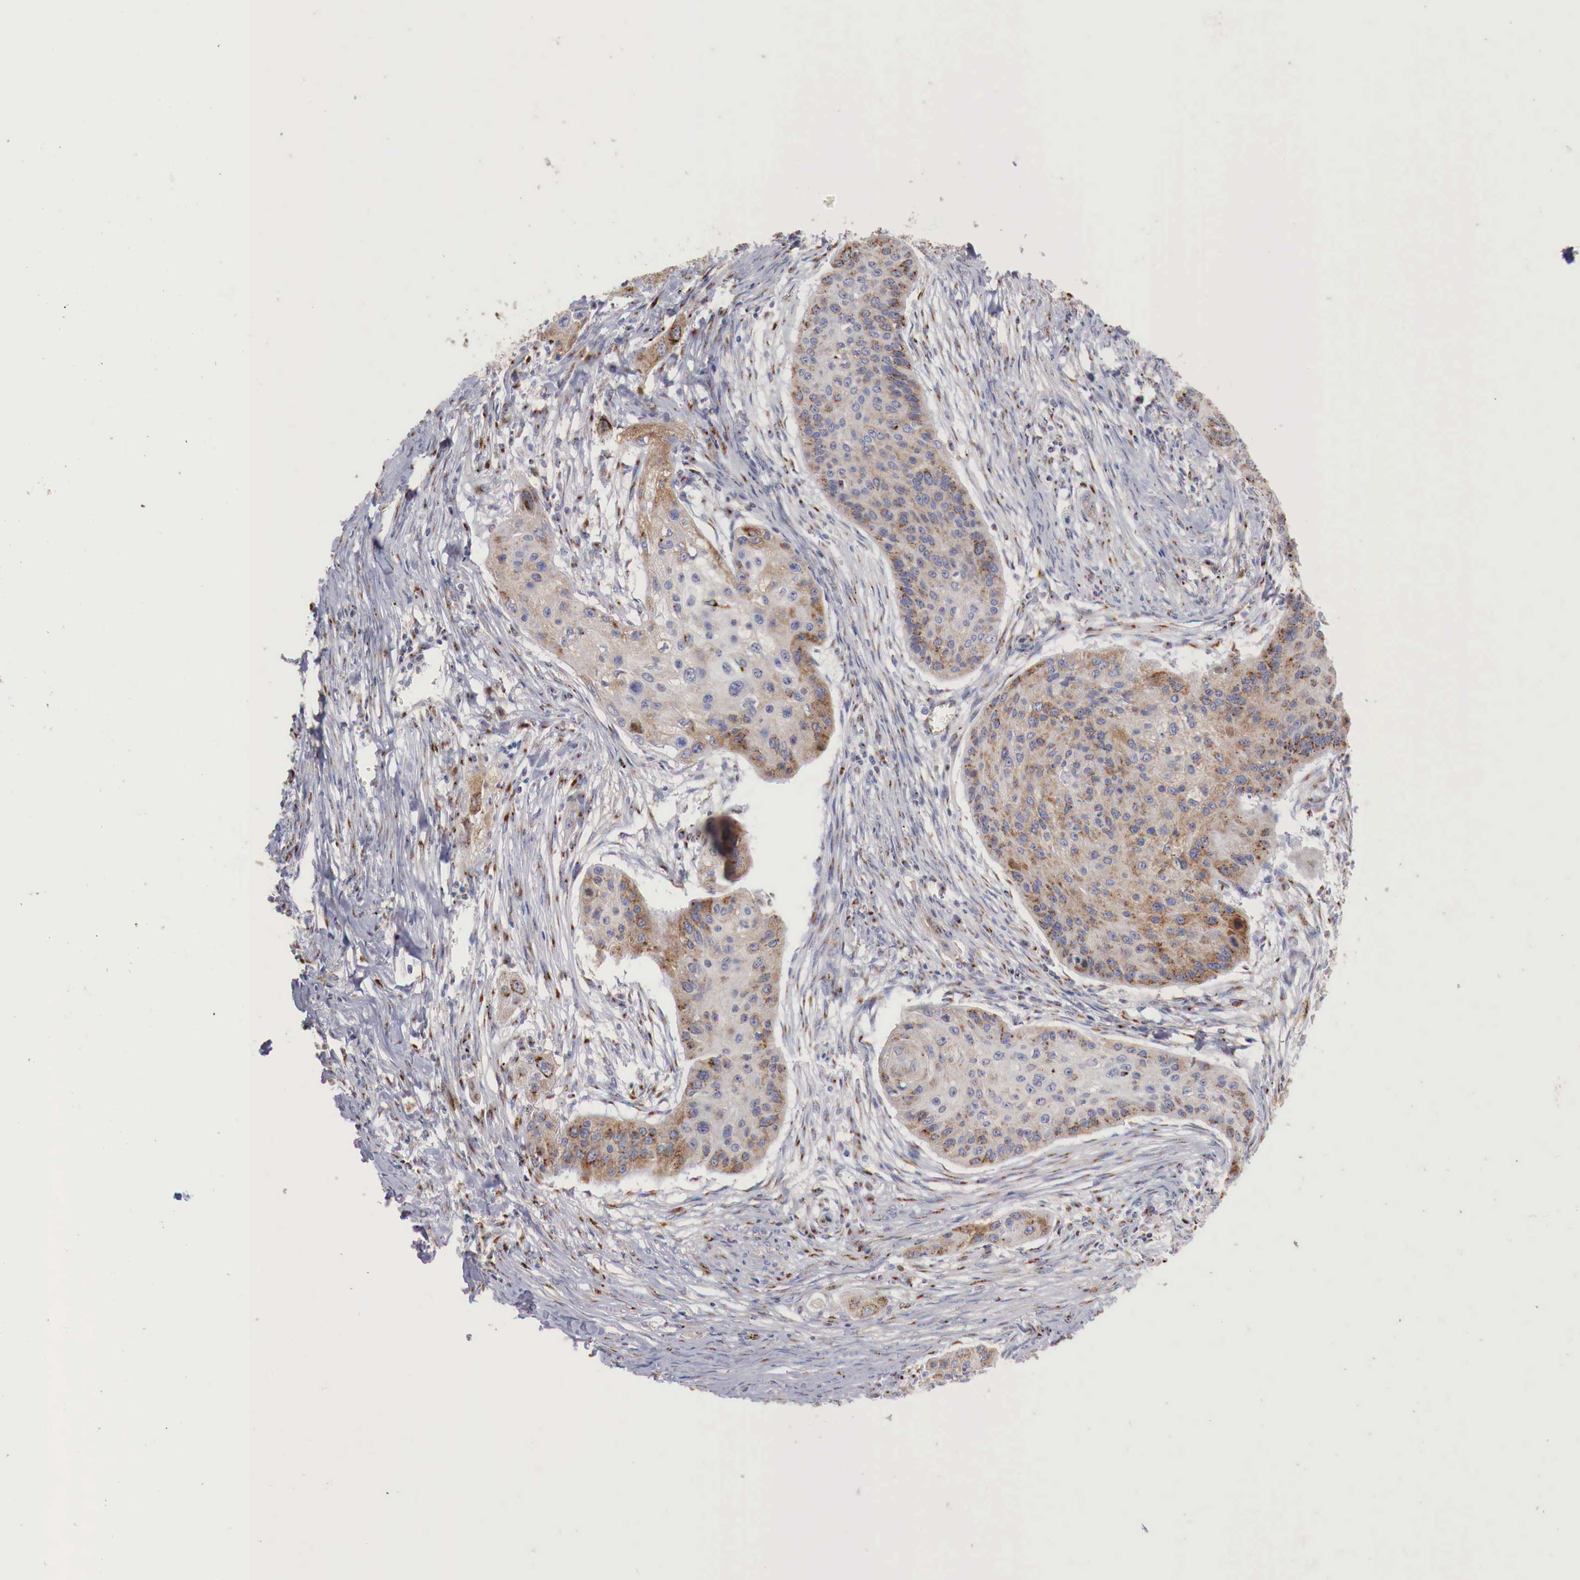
{"staining": {"intensity": "moderate", "quantity": ">75%", "location": "cytoplasmic/membranous"}, "tissue": "lung cancer", "cell_type": "Tumor cells", "image_type": "cancer", "snomed": [{"axis": "morphology", "description": "Squamous cell carcinoma, NOS"}, {"axis": "topography", "description": "Lung"}], "caption": "This is an image of immunohistochemistry staining of squamous cell carcinoma (lung), which shows moderate expression in the cytoplasmic/membranous of tumor cells.", "gene": "SYAP1", "patient": {"sex": "male", "age": 71}}